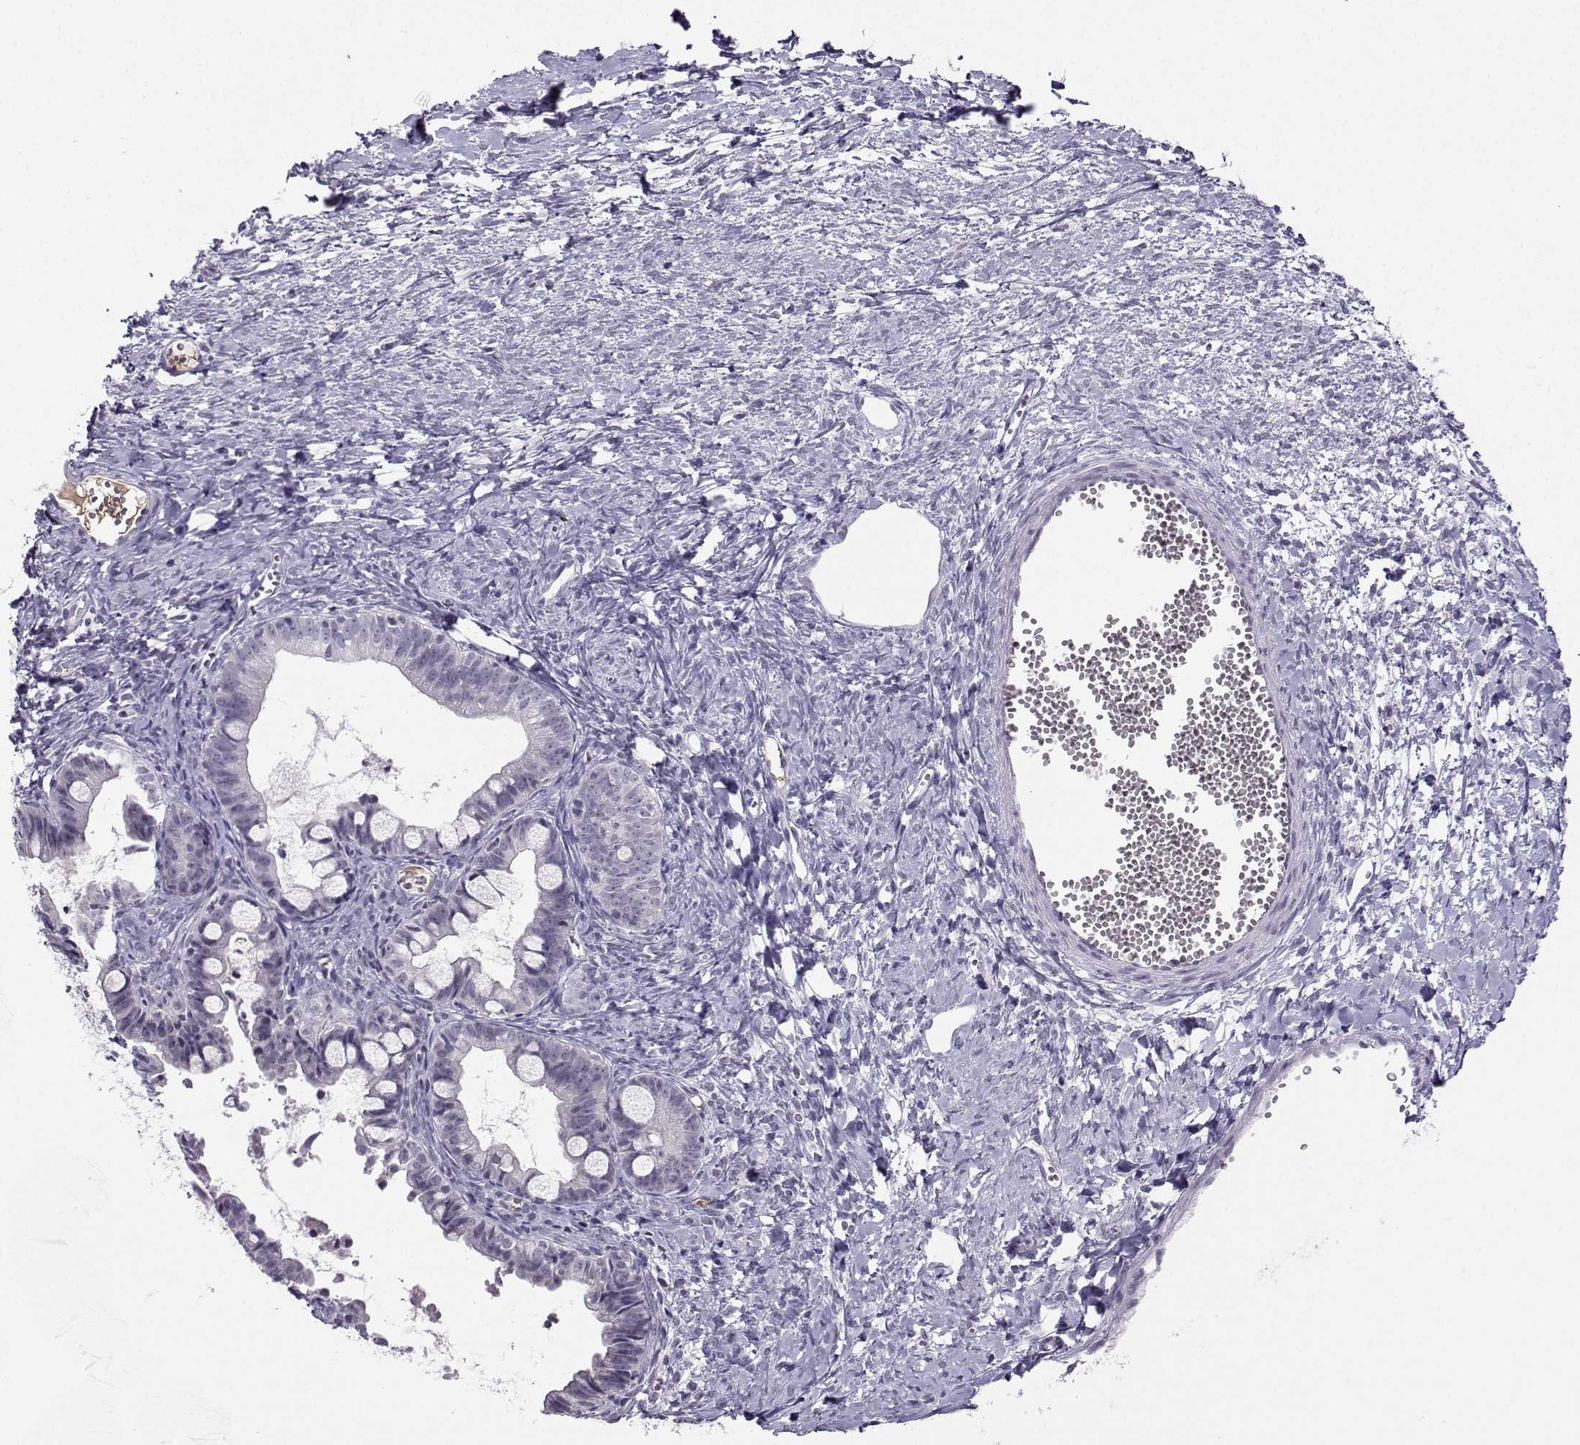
{"staining": {"intensity": "negative", "quantity": "none", "location": "none"}, "tissue": "ovarian cancer", "cell_type": "Tumor cells", "image_type": "cancer", "snomed": [{"axis": "morphology", "description": "Cystadenocarcinoma, mucinous, NOS"}, {"axis": "topography", "description": "Ovary"}], "caption": "Immunohistochemistry (IHC) histopathology image of neoplastic tissue: human mucinous cystadenocarcinoma (ovarian) stained with DAB (3,3'-diaminobenzidine) demonstrates no significant protein expression in tumor cells.", "gene": "LHX1", "patient": {"sex": "female", "age": 63}}